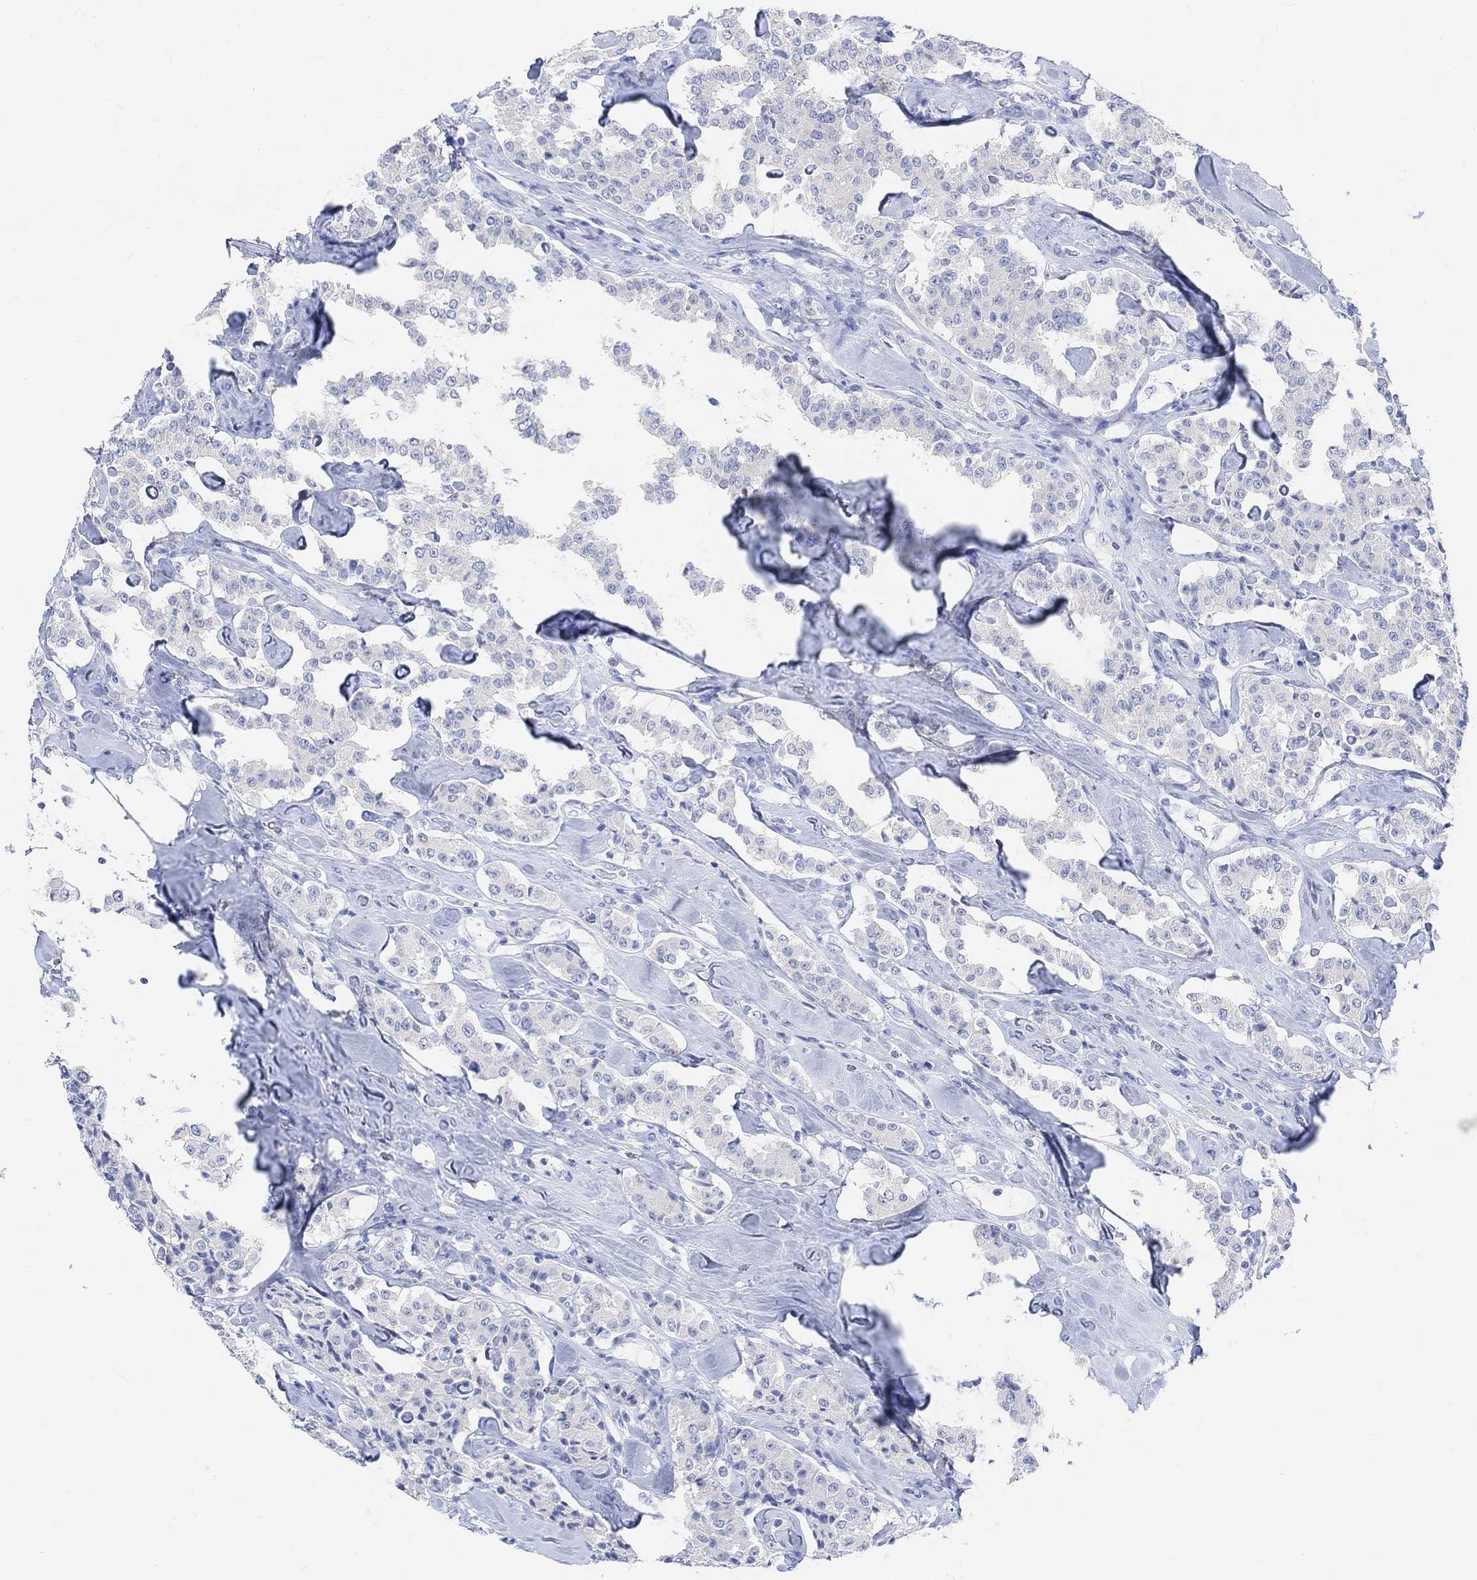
{"staining": {"intensity": "negative", "quantity": "none", "location": "none"}, "tissue": "carcinoid", "cell_type": "Tumor cells", "image_type": "cancer", "snomed": [{"axis": "morphology", "description": "Carcinoid, malignant, NOS"}, {"axis": "topography", "description": "Pancreas"}], "caption": "Immunohistochemistry (IHC) of carcinoid shows no positivity in tumor cells.", "gene": "ENO4", "patient": {"sex": "male", "age": 41}}